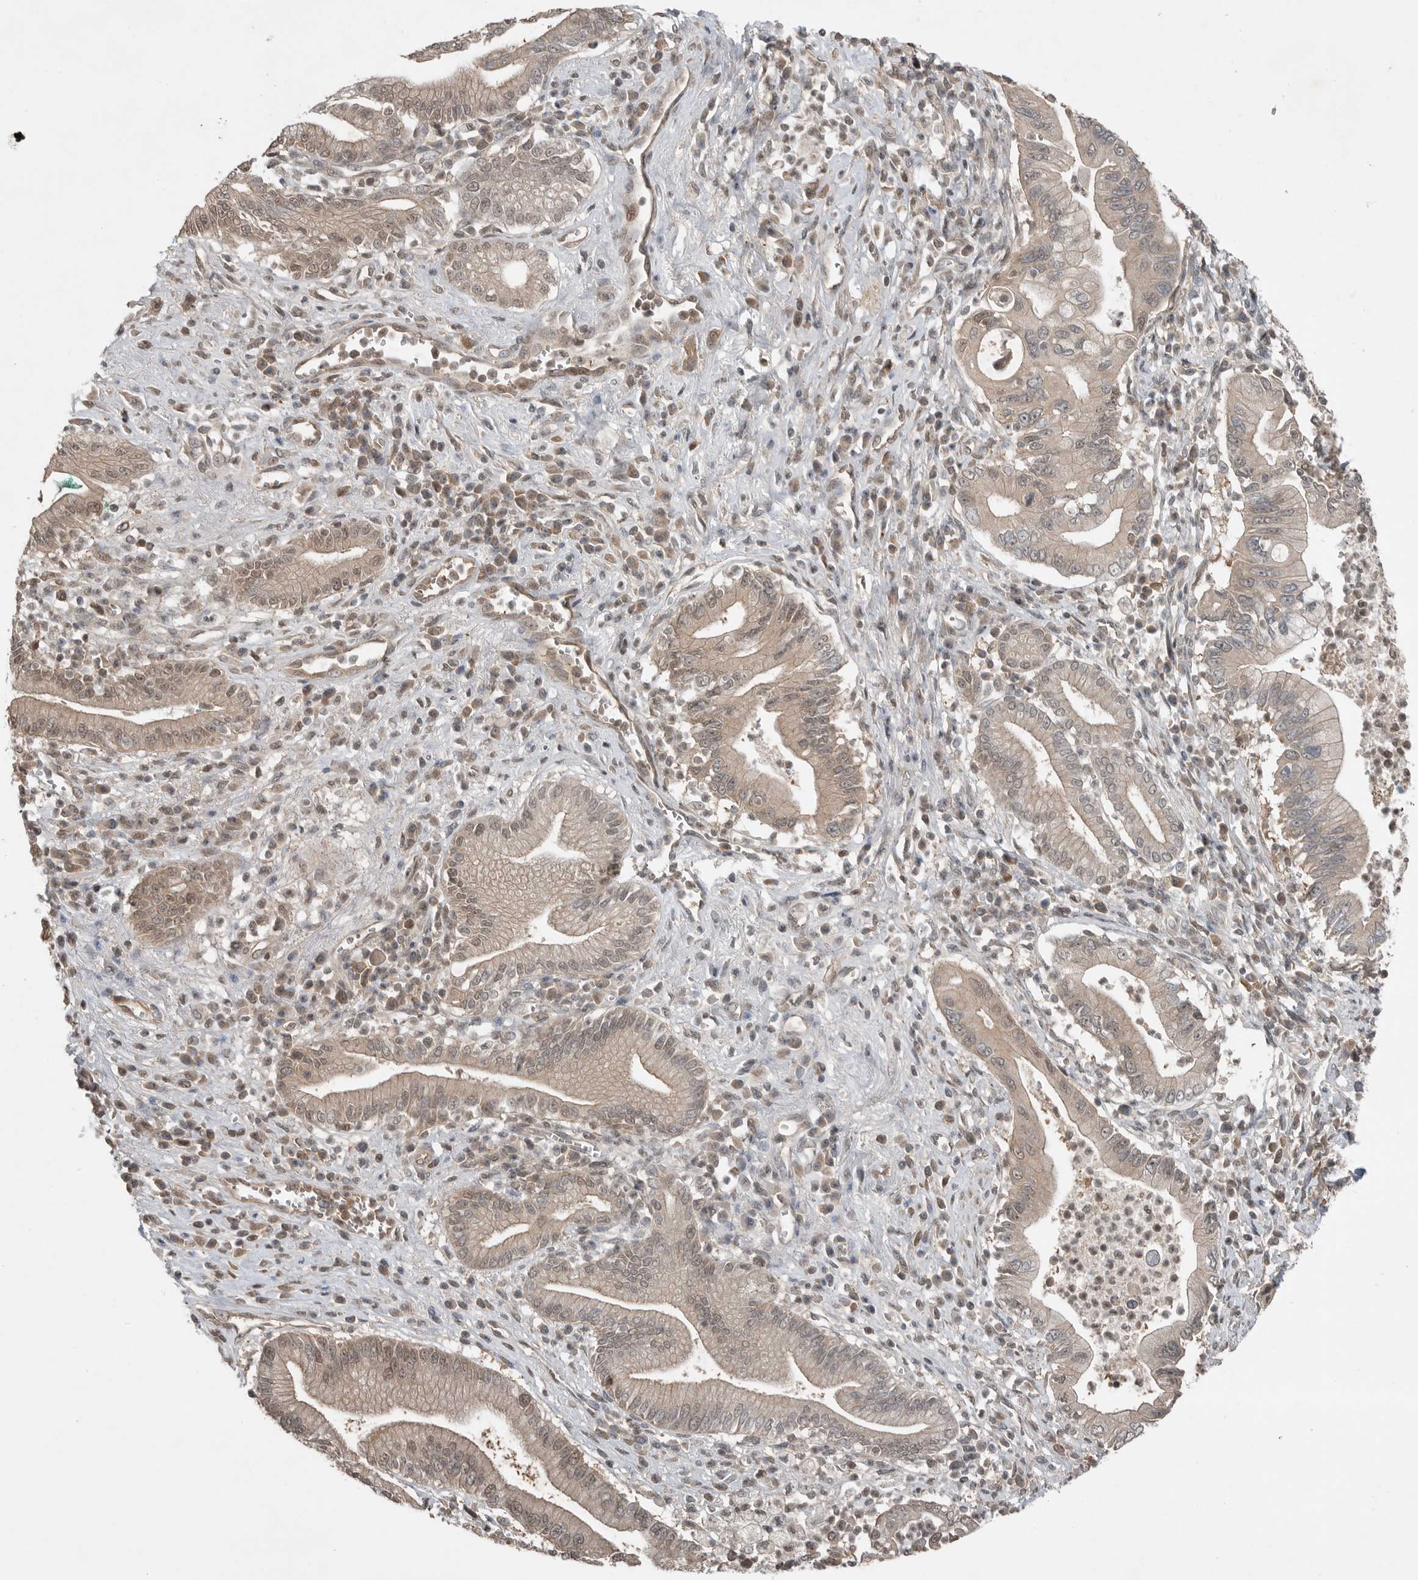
{"staining": {"intensity": "weak", "quantity": ">75%", "location": "cytoplasmic/membranous,nuclear"}, "tissue": "pancreatic cancer", "cell_type": "Tumor cells", "image_type": "cancer", "snomed": [{"axis": "morphology", "description": "Adenocarcinoma, NOS"}, {"axis": "topography", "description": "Pancreas"}], "caption": "IHC histopathology image of neoplastic tissue: pancreatic adenocarcinoma stained using immunohistochemistry displays low levels of weak protein expression localized specifically in the cytoplasmic/membranous and nuclear of tumor cells, appearing as a cytoplasmic/membranous and nuclear brown color.", "gene": "MFAP3L", "patient": {"sex": "male", "age": 78}}